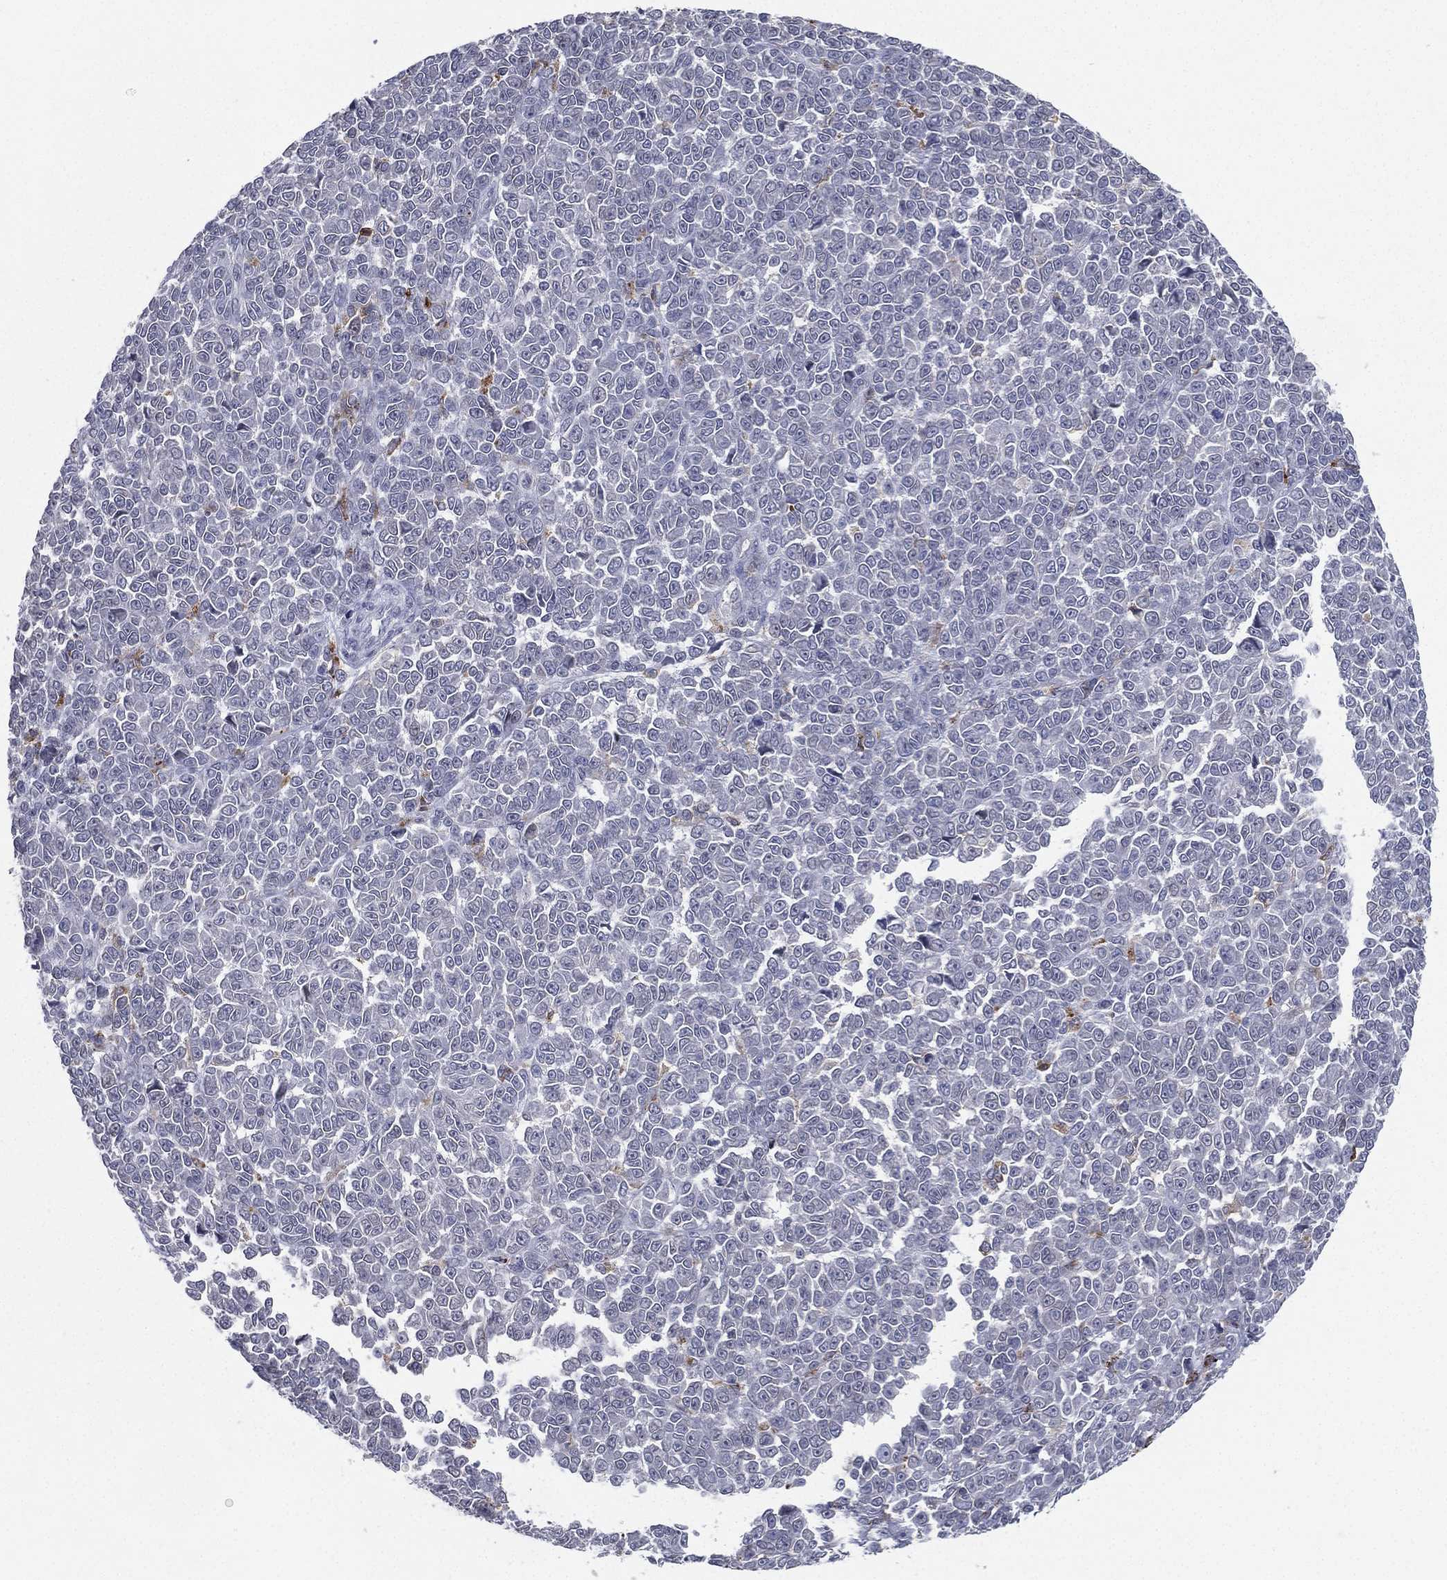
{"staining": {"intensity": "negative", "quantity": "none", "location": "none"}, "tissue": "melanoma", "cell_type": "Tumor cells", "image_type": "cancer", "snomed": [{"axis": "morphology", "description": "Malignant melanoma, NOS"}, {"axis": "topography", "description": "Skin"}], "caption": "Malignant melanoma stained for a protein using IHC demonstrates no positivity tumor cells.", "gene": "EVI2B", "patient": {"sex": "female", "age": 95}}